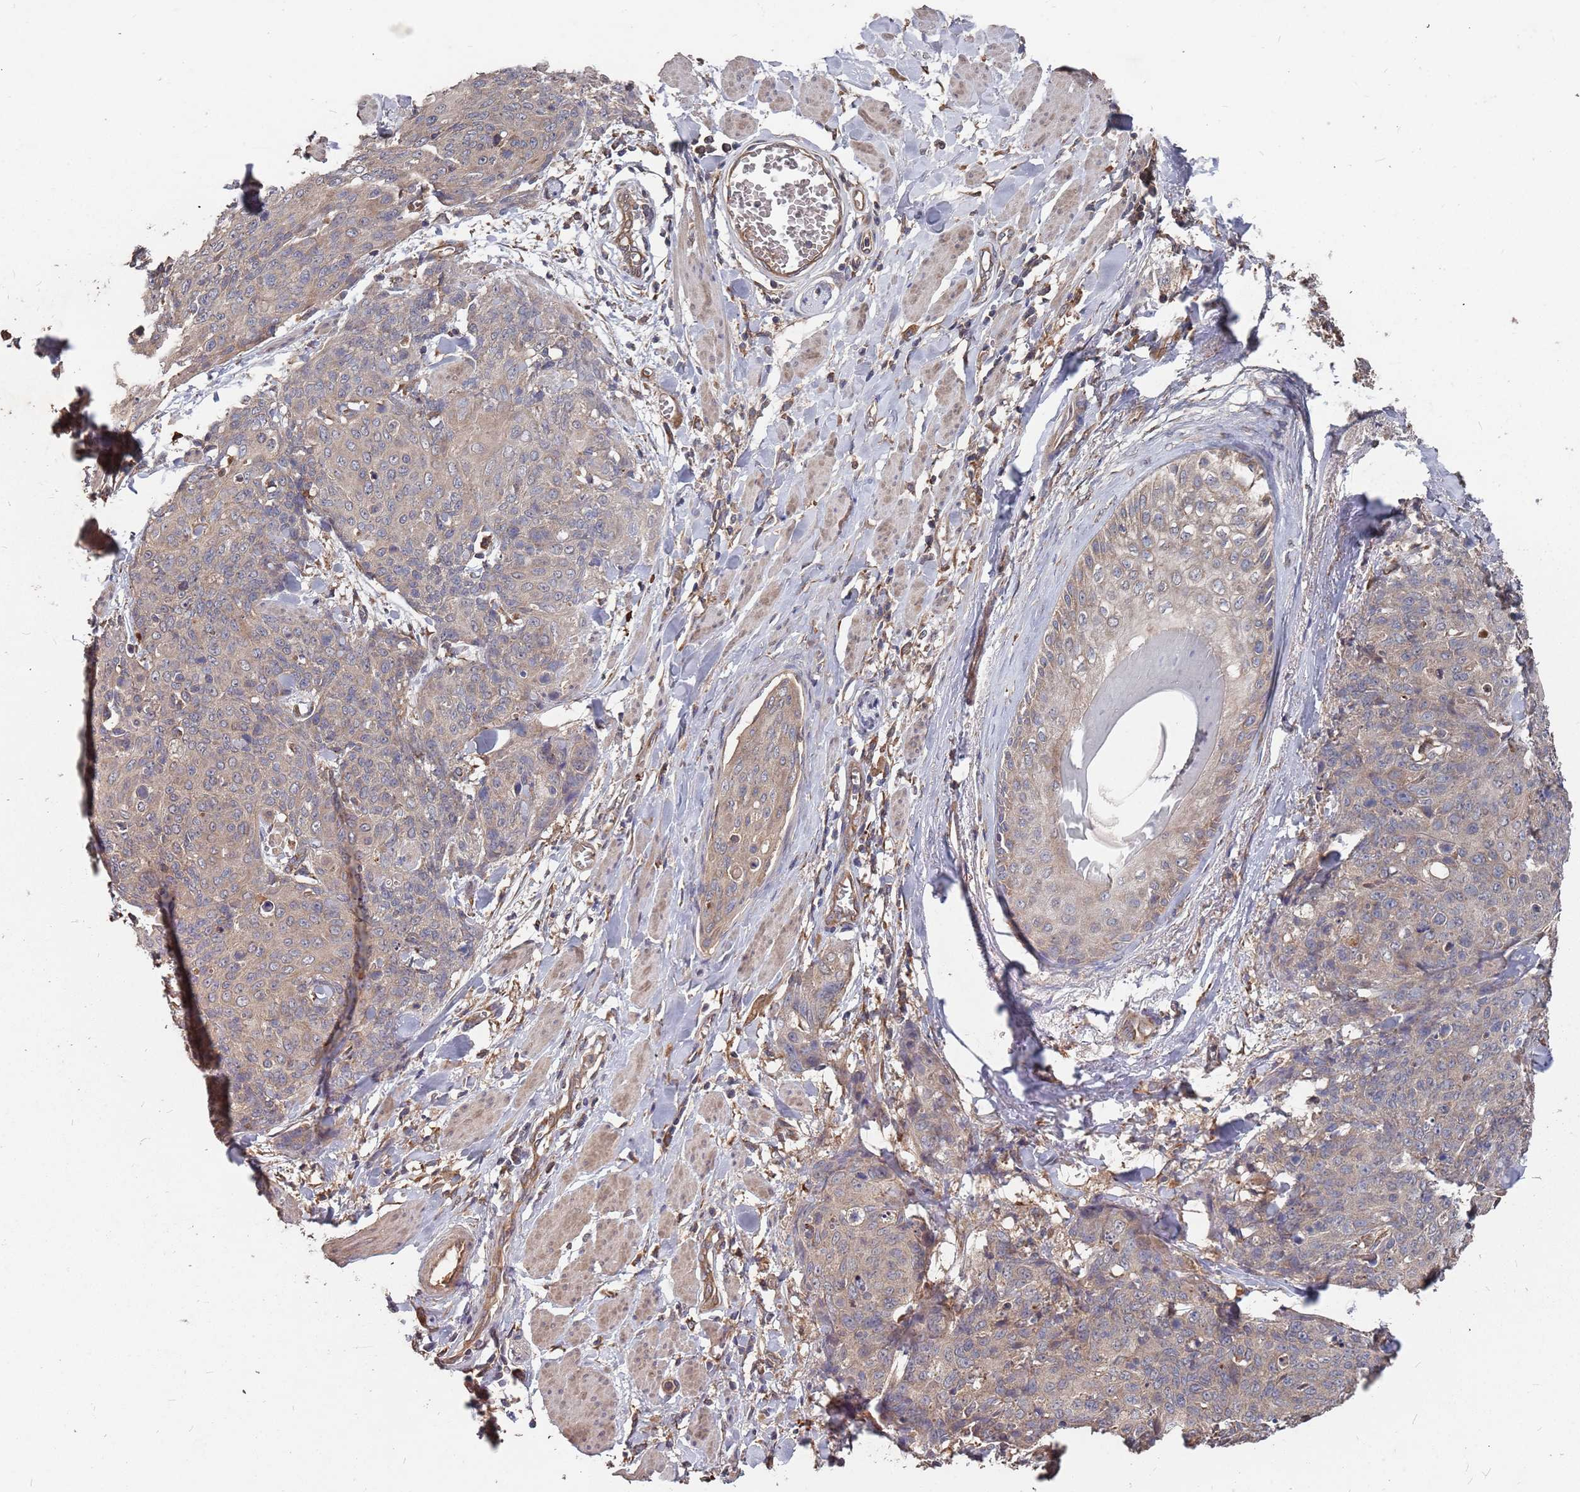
{"staining": {"intensity": "weak", "quantity": "25%-75%", "location": "cytoplasmic/membranous"}, "tissue": "skin cancer", "cell_type": "Tumor cells", "image_type": "cancer", "snomed": [{"axis": "morphology", "description": "Squamous cell carcinoma, NOS"}, {"axis": "topography", "description": "Skin"}, {"axis": "topography", "description": "Vulva"}], "caption": "This photomicrograph shows IHC staining of human squamous cell carcinoma (skin), with low weak cytoplasmic/membranous positivity in approximately 25%-75% of tumor cells.", "gene": "ATG5", "patient": {"sex": "female", "age": 85}}